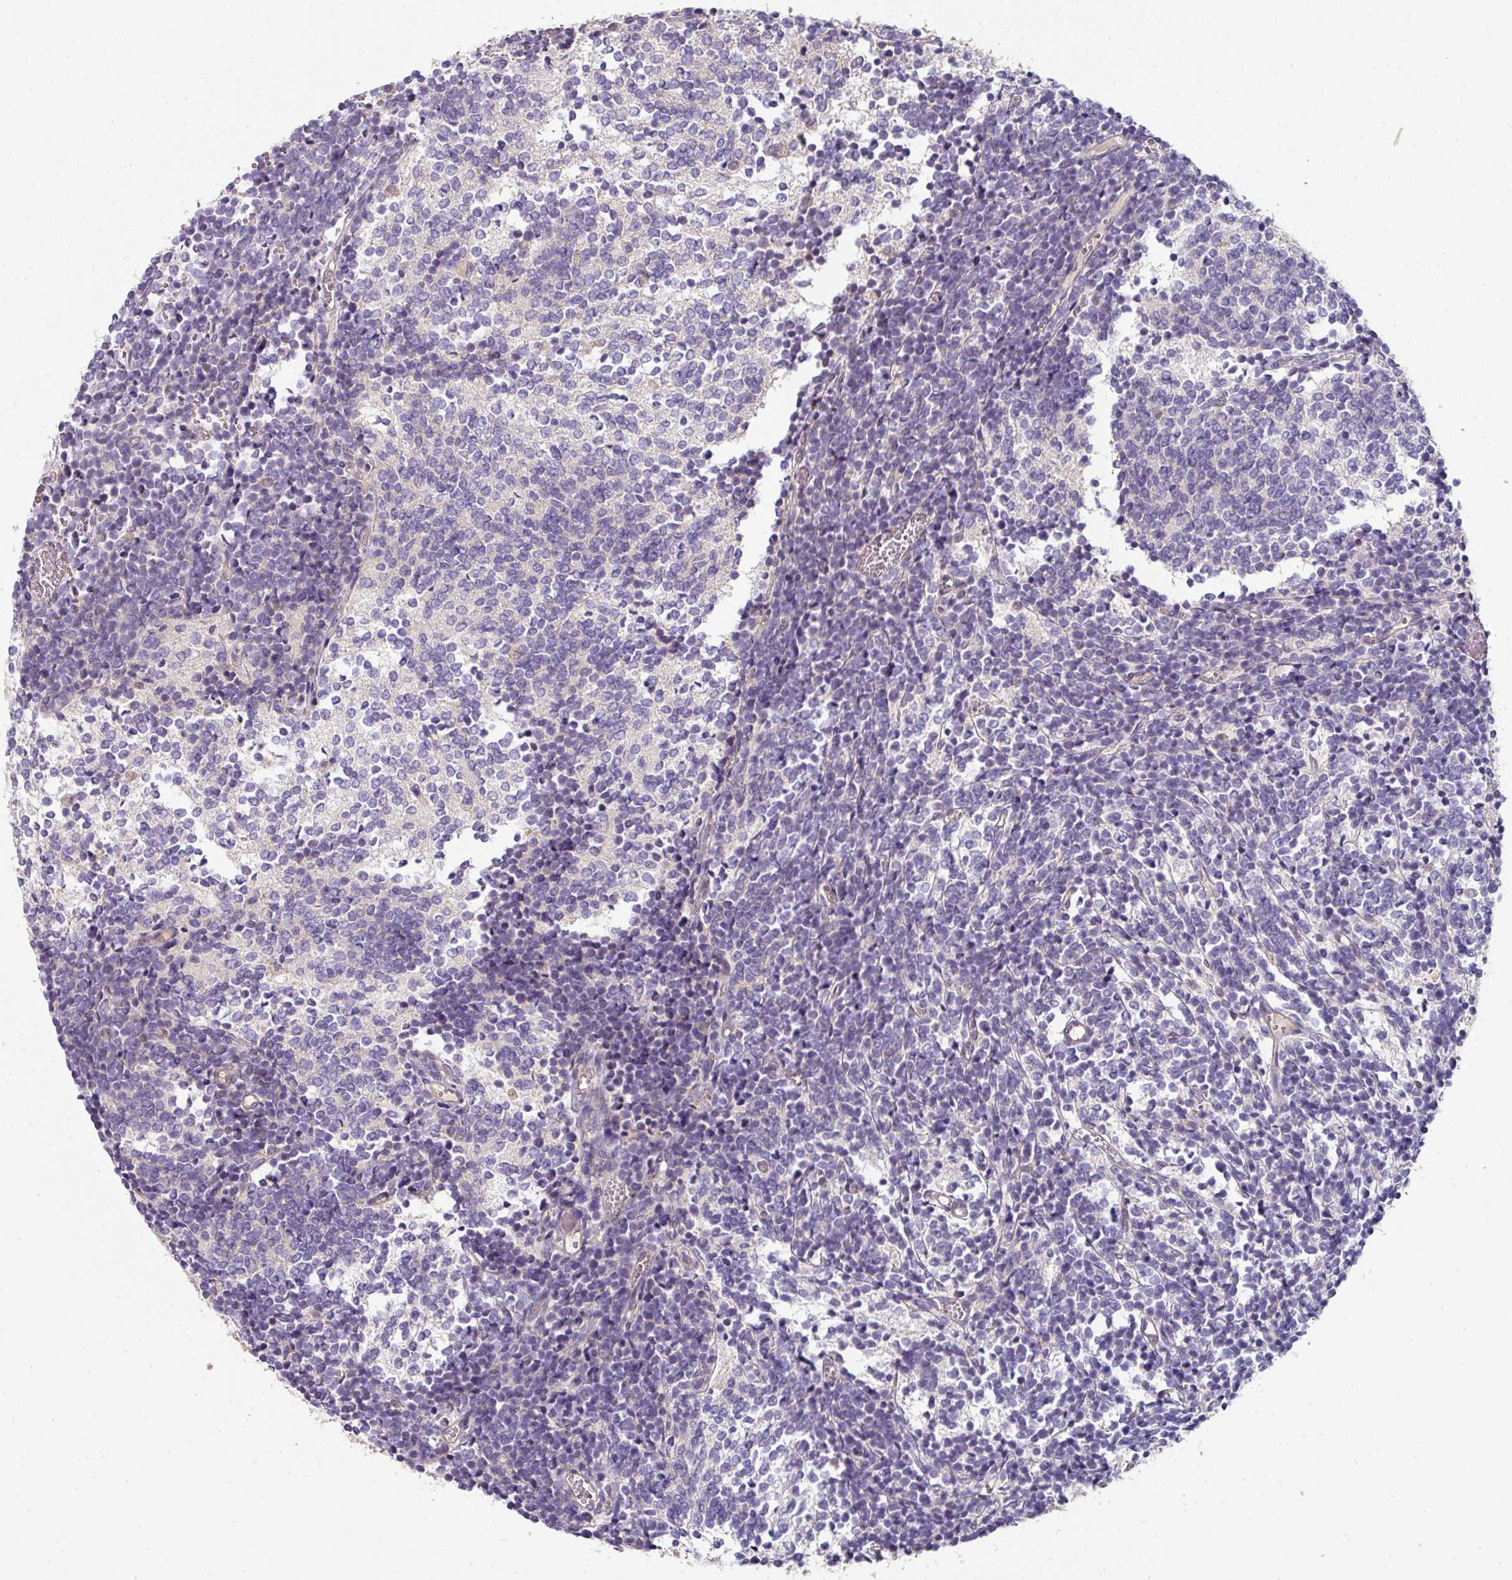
{"staining": {"intensity": "negative", "quantity": "none", "location": "none"}, "tissue": "glioma", "cell_type": "Tumor cells", "image_type": "cancer", "snomed": [{"axis": "morphology", "description": "Glioma, malignant, Low grade"}, {"axis": "topography", "description": "Brain"}], "caption": "Protein analysis of glioma demonstrates no significant expression in tumor cells.", "gene": "C4orf48", "patient": {"sex": "female", "age": 1}}